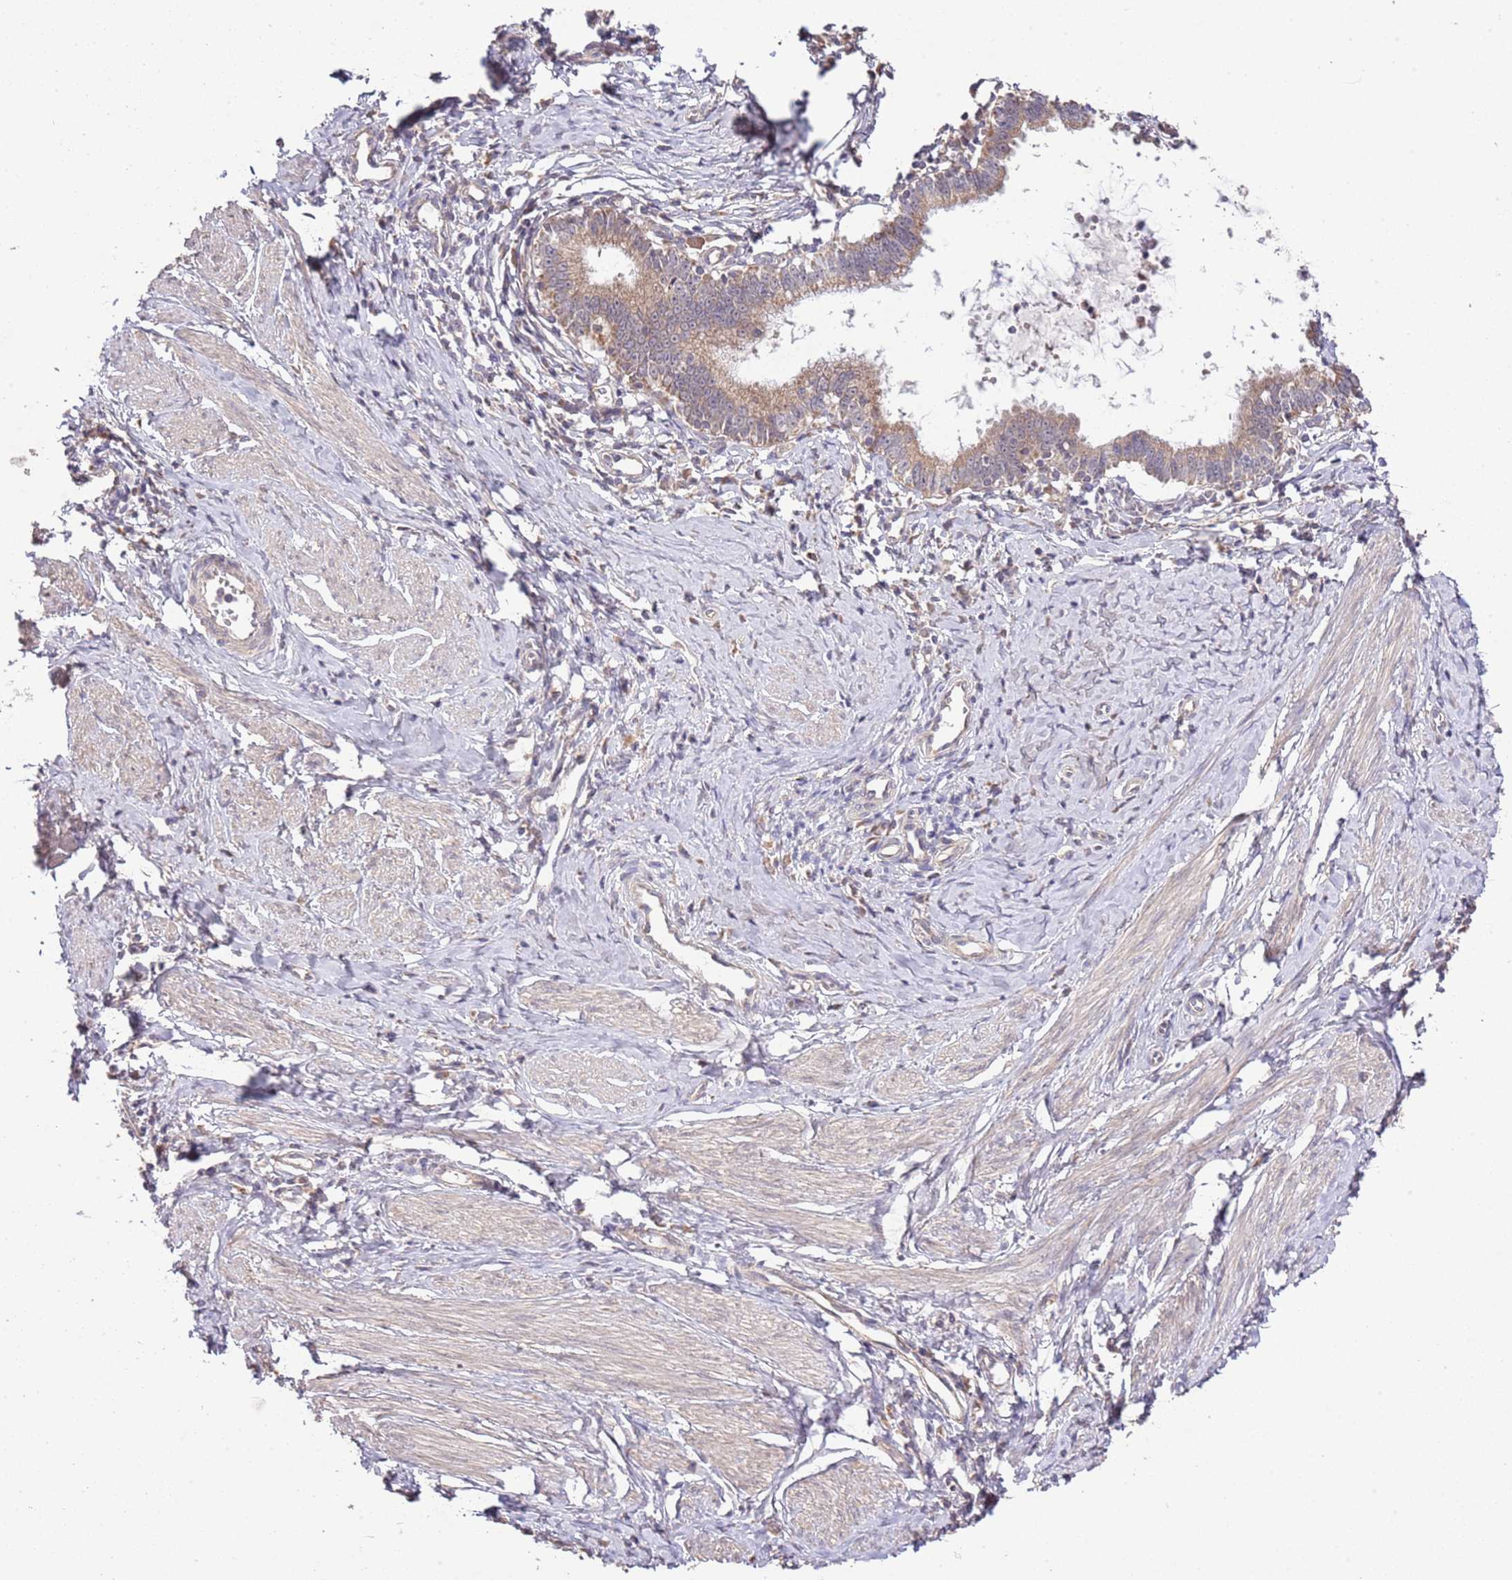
{"staining": {"intensity": "weak", "quantity": ">75%", "location": "cytoplasmic/membranous"}, "tissue": "cervical cancer", "cell_type": "Tumor cells", "image_type": "cancer", "snomed": [{"axis": "morphology", "description": "Adenocarcinoma, NOS"}, {"axis": "topography", "description": "Cervix"}], "caption": "A high-resolution histopathology image shows immunohistochemistry staining of cervical cancer (adenocarcinoma), which exhibits weak cytoplasmic/membranous positivity in about >75% of tumor cells. The protein of interest is shown in brown color, while the nuclei are stained blue.", "gene": "IVD", "patient": {"sex": "female", "age": 36}}